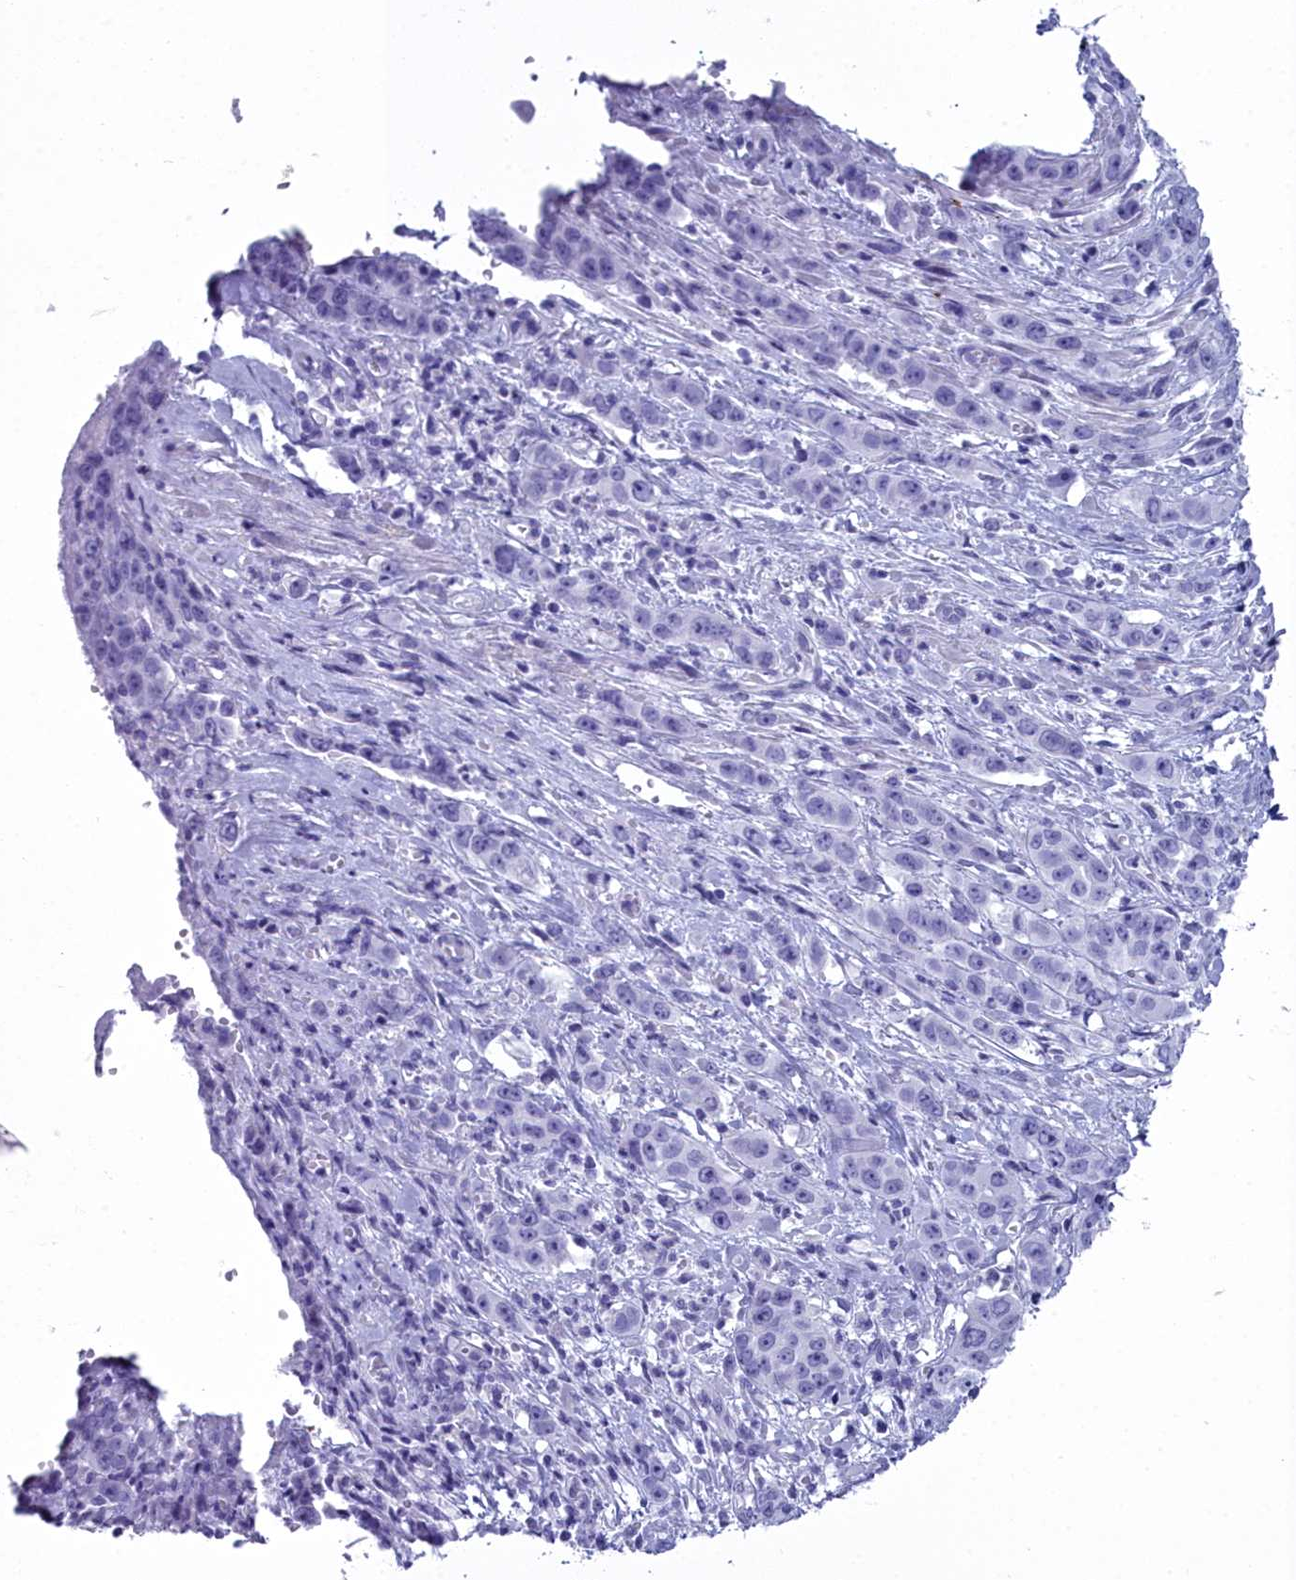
{"staining": {"intensity": "negative", "quantity": "none", "location": "none"}, "tissue": "stomach cancer", "cell_type": "Tumor cells", "image_type": "cancer", "snomed": [{"axis": "morphology", "description": "Adenocarcinoma, NOS"}, {"axis": "topography", "description": "Stomach, upper"}], "caption": "A histopathology image of stomach adenocarcinoma stained for a protein demonstrates no brown staining in tumor cells.", "gene": "MAP6", "patient": {"sex": "male", "age": 62}}